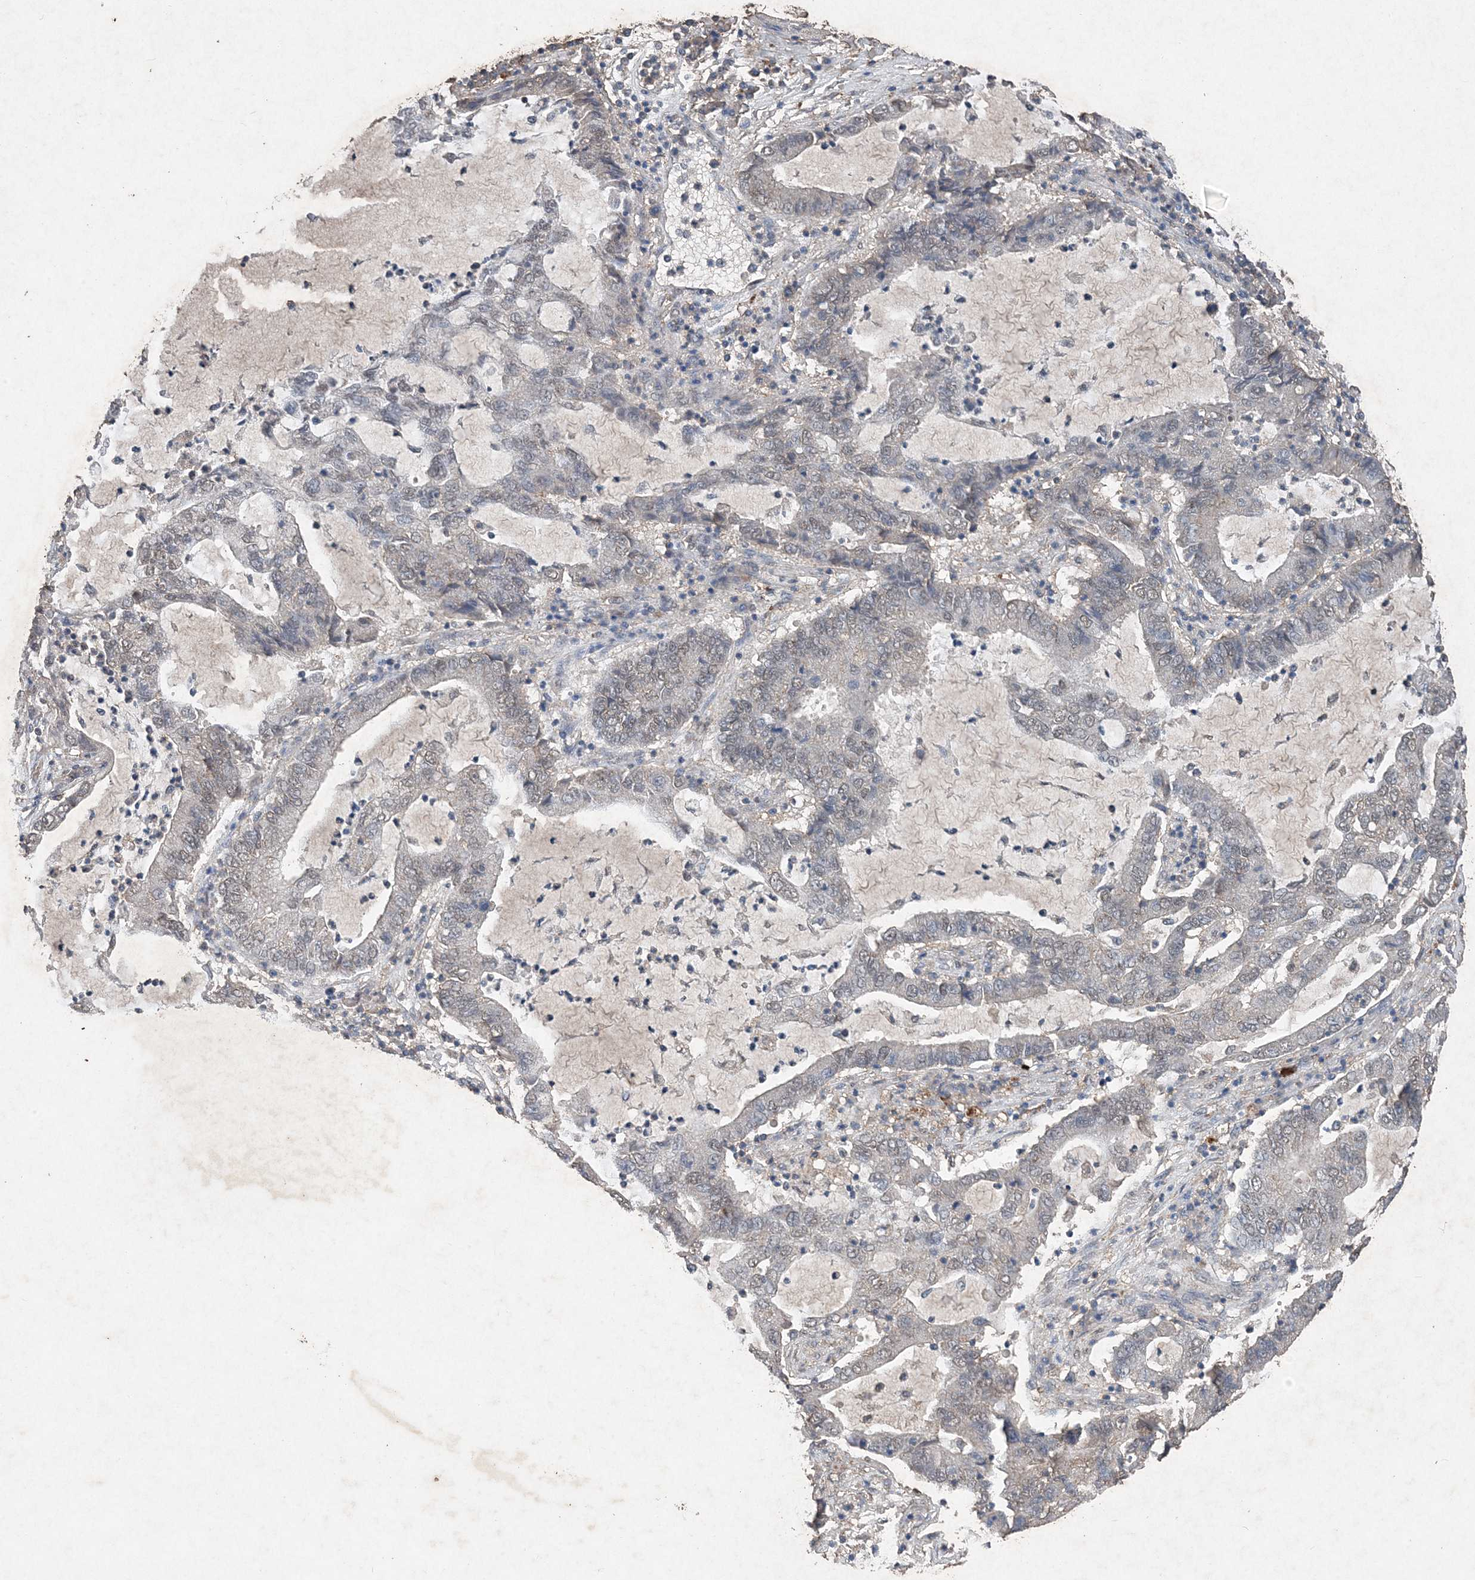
{"staining": {"intensity": "negative", "quantity": "none", "location": "none"}, "tissue": "lung cancer", "cell_type": "Tumor cells", "image_type": "cancer", "snomed": [{"axis": "morphology", "description": "Adenocarcinoma, NOS"}, {"axis": "topography", "description": "Lung"}], "caption": "IHC of adenocarcinoma (lung) exhibits no expression in tumor cells.", "gene": "FCN3", "patient": {"sex": "female", "age": 51}}